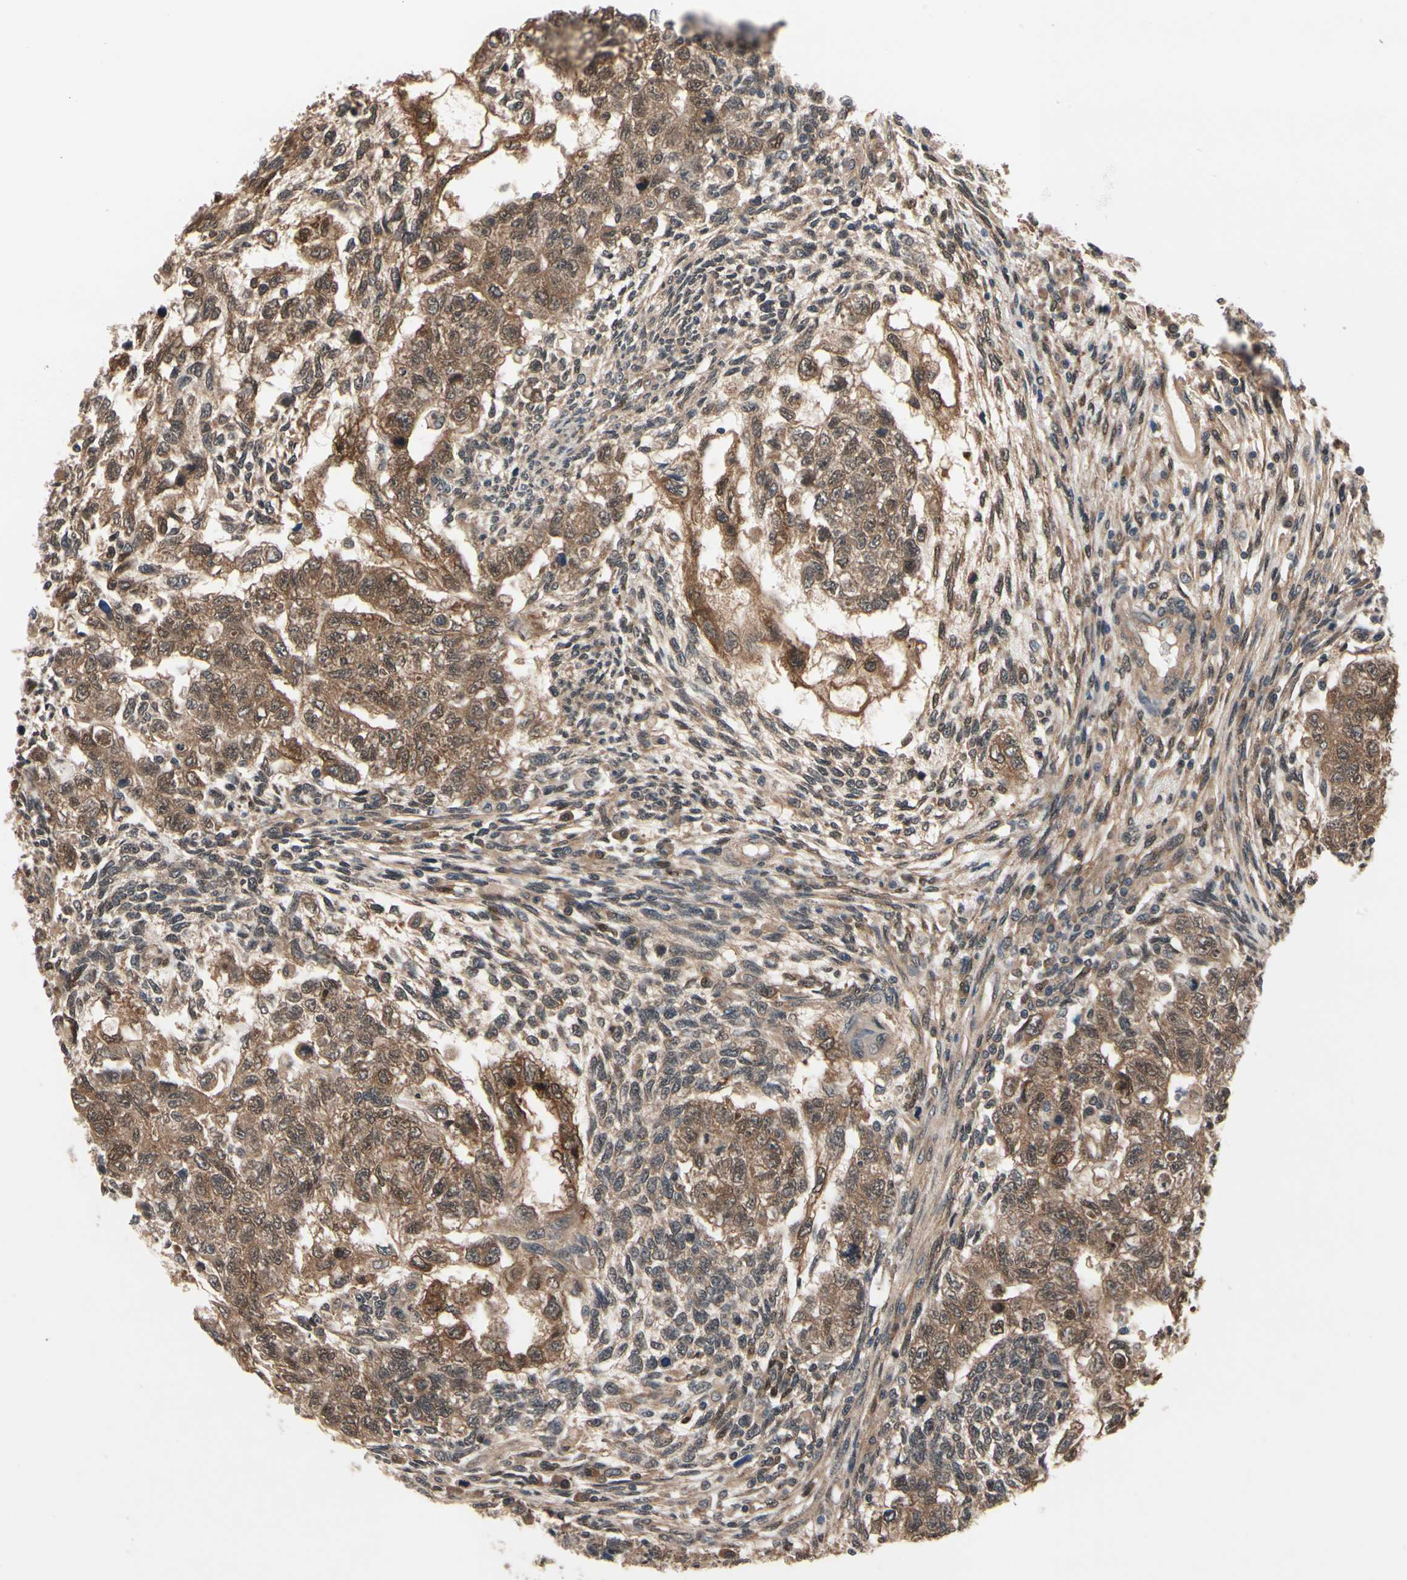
{"staining": {"intensity": "moderate", "quantity": ">75%", "location": "cytoplasmic/membranous"}, "tissue": "testis cancer", "cell_type": "Tumor cells", "image_type": "cancer", "snomed": [{"axis": "morphology", "description": "Normal tissue, NOS"}, {"axis": "morphology", "description": "Carcinoma, Embryonal, NOS"}, {"axis": "topography", "description": "Testis"}], "caption": "Immunohistochemistry (DAB) staining of testis embryonal carcinoma shows moderate cytoplasmic/membranous protein positivity in about >75% of tumor cells.", "gene": "PRDX6", "patient": {"sex": "male", "age": 36}}